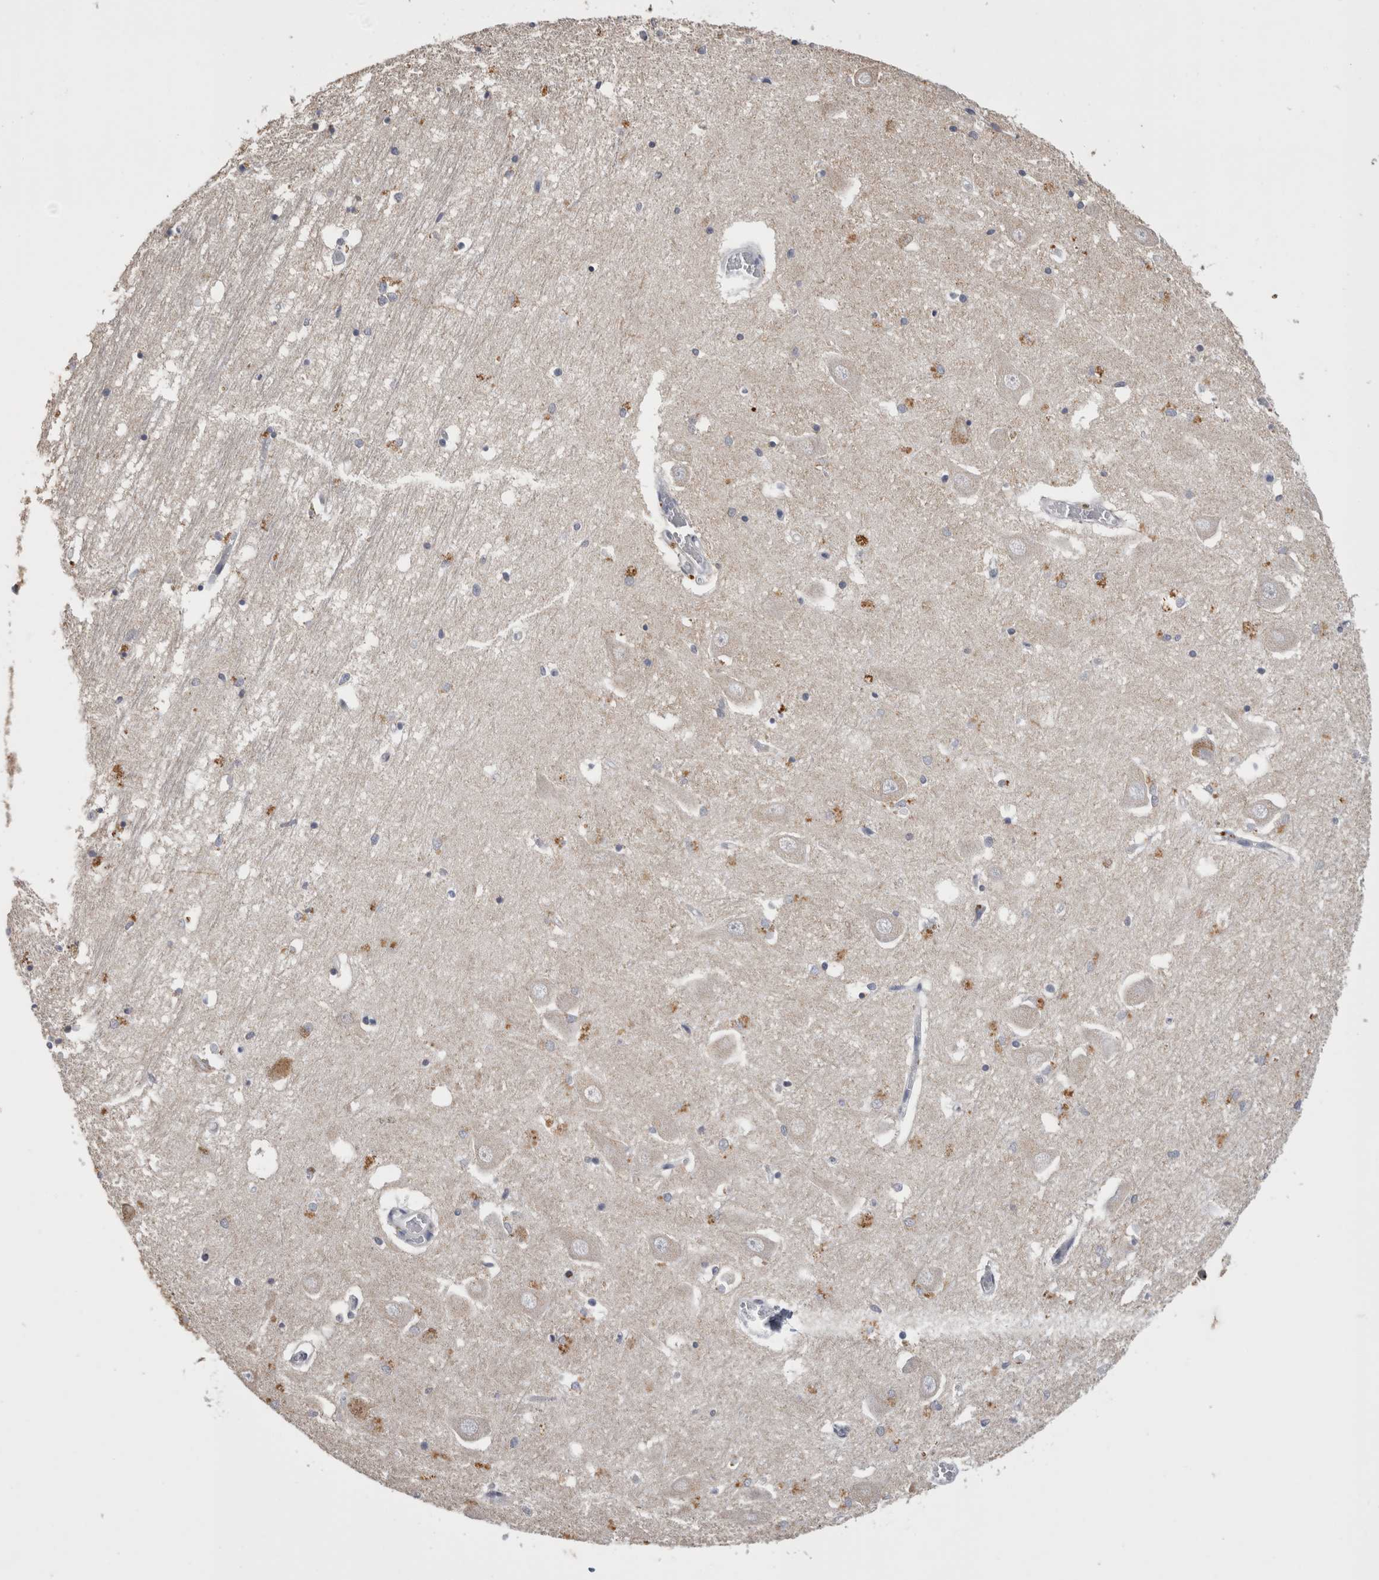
{"staining": {"intensity": "moderate", "quantity": "<25%", "location": "cytoplasmic/membranous"}, "tissue": "hippocampus", "cell_type": "Glial cells", "image_type": "normal", "snomed": [{"axis": "morphology", "description": "Normal tissue, NOS"}, {"axis": "topography", "description": "Hippocampus"}], "caption": "Moderate cytoplasmic/membranous staining for a protein is identified in about <25% of glial cells of benign hippocampus using immunohistochemistry.", "gene": "CNTFR", "patient": {"sex": "male", "age": 70}}